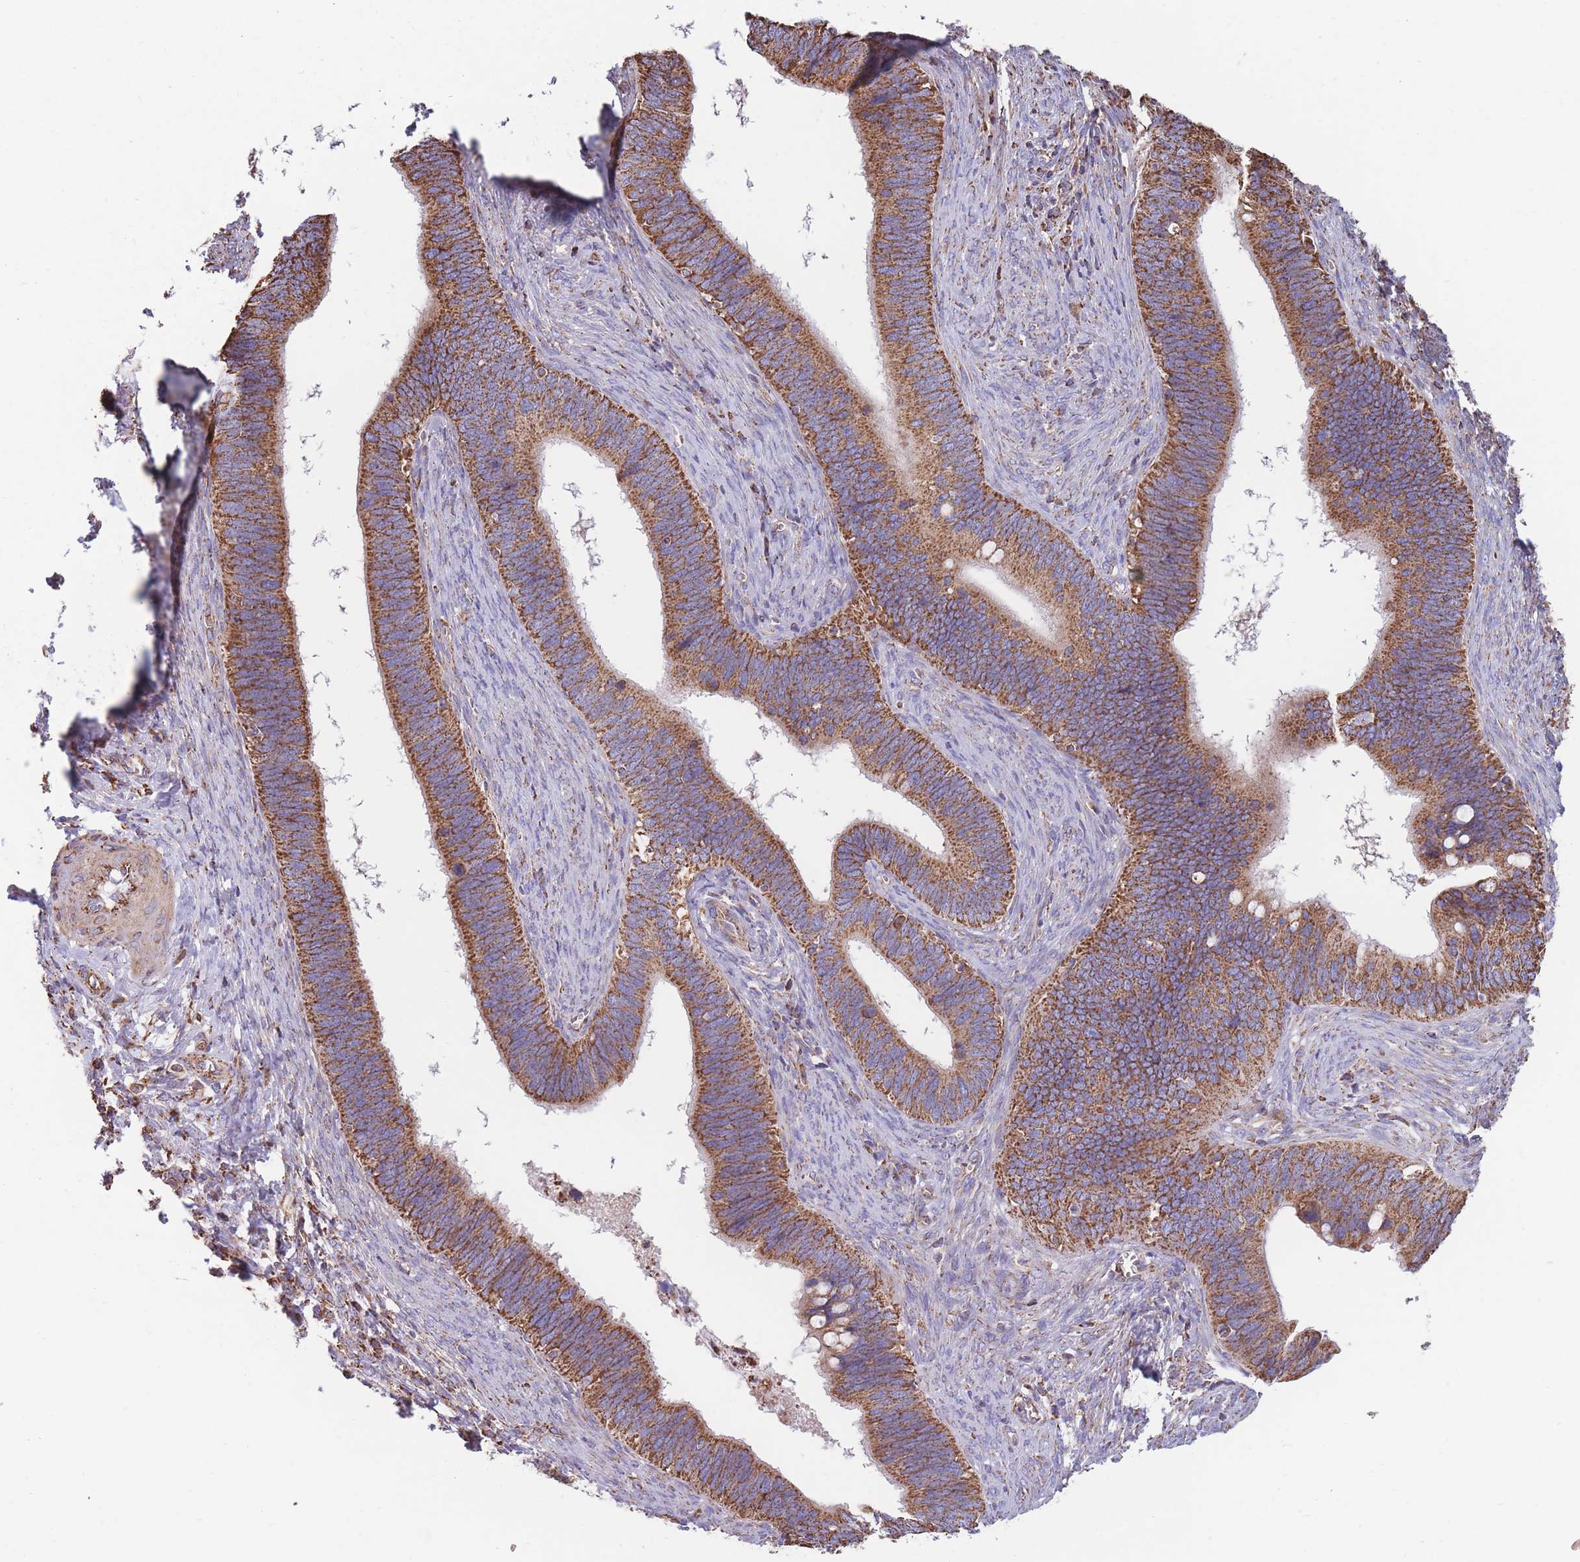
{"staining": {"intensity": "strong", "quantity": ">75%", "location": "cytoplasmic/membranous"}, "tissue": "cervical cancer", "cell_type": "Tumor cells", "image_type": "cancer", "snomed": [{"axis": "morphology", "description": "Adenocarcinoma, NOS"}, {"axis": "topography", "description": "Cervix"}], "caption": "Protein expression analysis of human adenocarcinoma (cervical) reveals strong cytoplasmic/membranous expression in approximately >75% of tumor cells.", "gene": "FKBP8", "patient": {"sex": "female", "age": 42}}